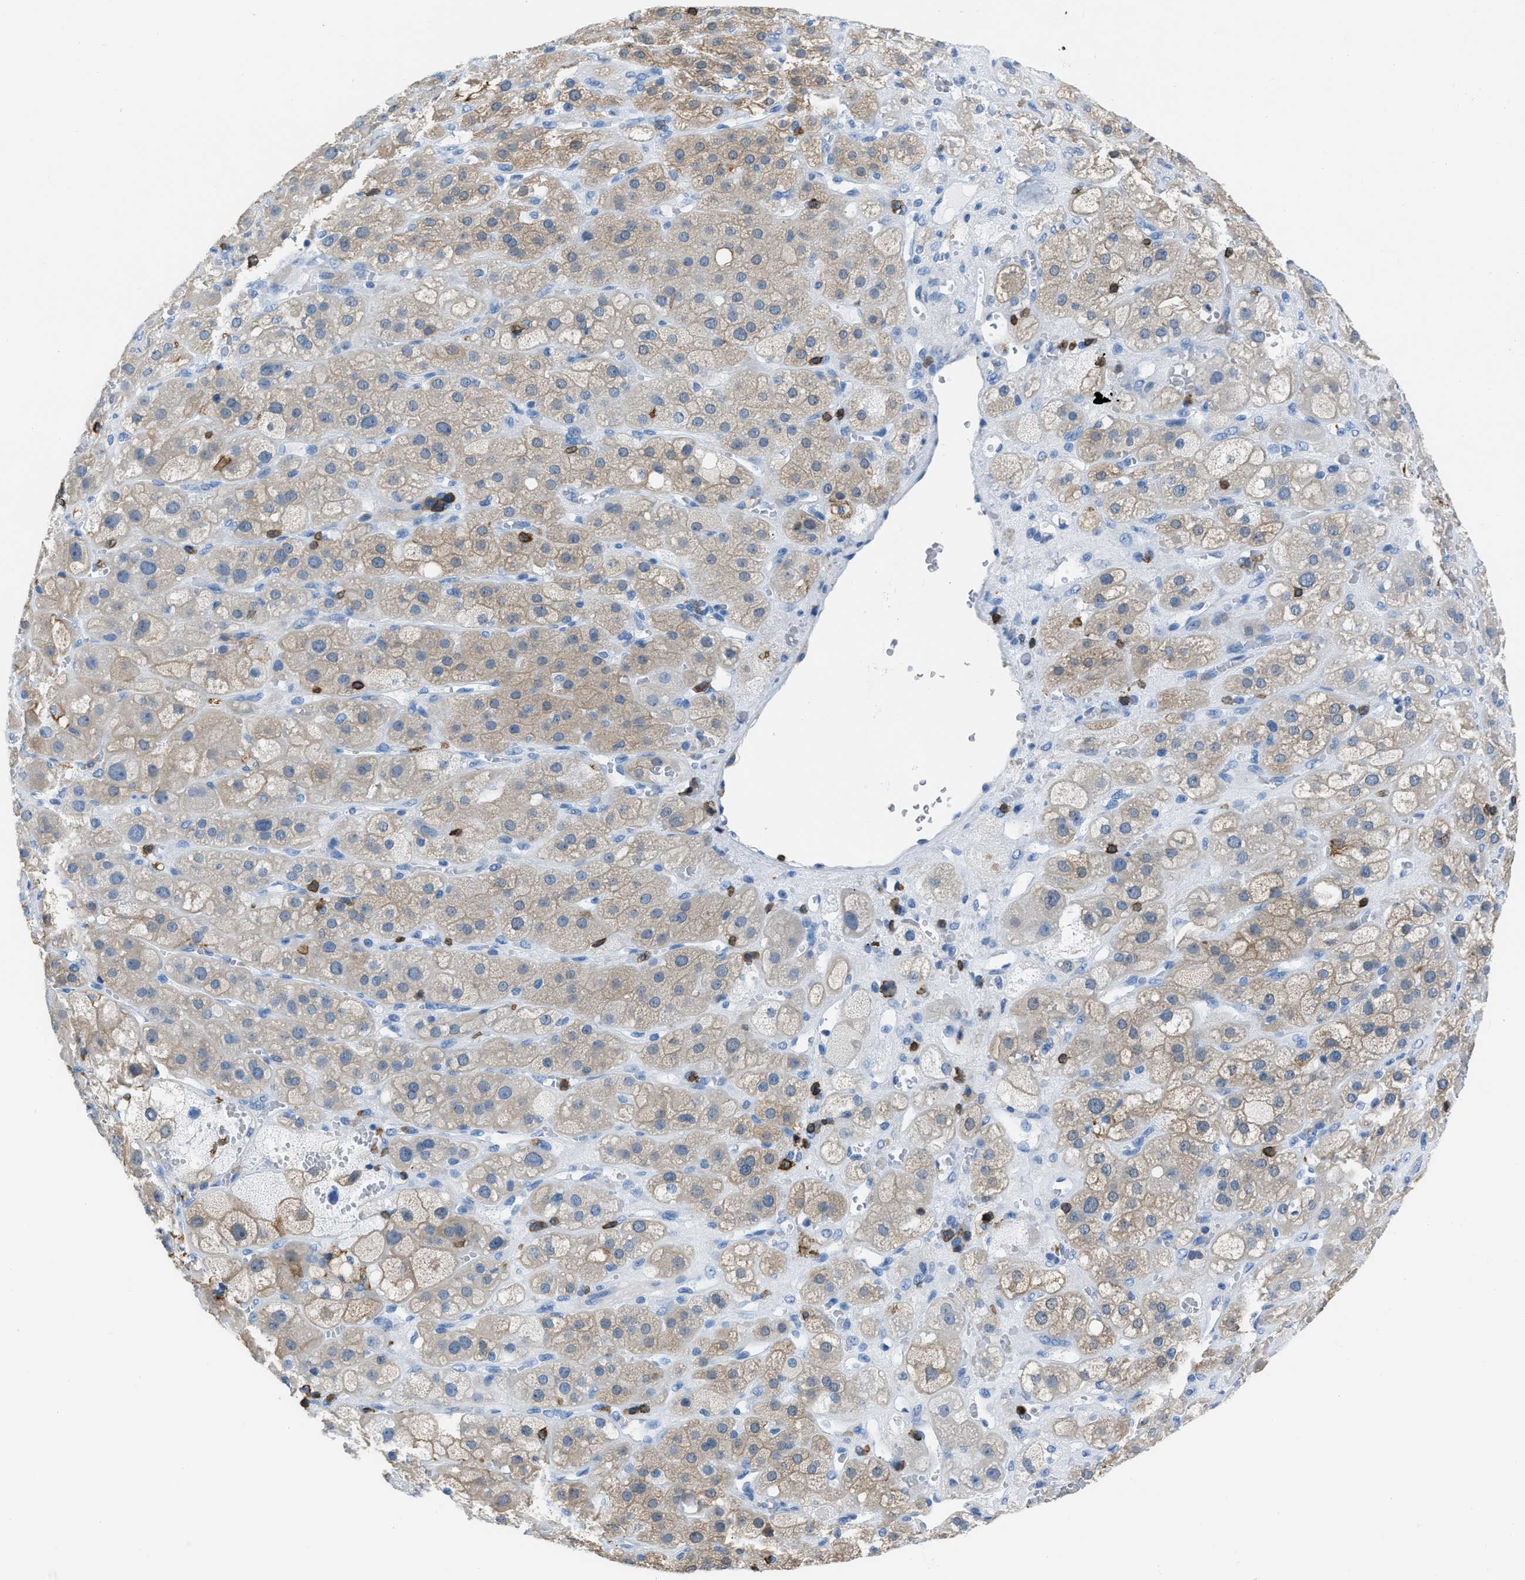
{"staining": {"intensity": "weak", "quantity": ">75%", "location": "cytoplasmic/membranous"}, "tissue": "adrenal gland", "cell_type": "Glandular cells", "image_type": "normal", "snomed": [{"axis": "morphology", "description": "Normal tissue, NOS"}, {"axis": "topography", "description": "Adrenal gland"}], "caption": "Weak cytoplasmic/membranous staining for a protein is seen in approximately >75% of glandular cells of benign adrenal gland using immunohistochemistry.", "gene": "LSP1", "patient": {"sex": "female", "age": 47}}